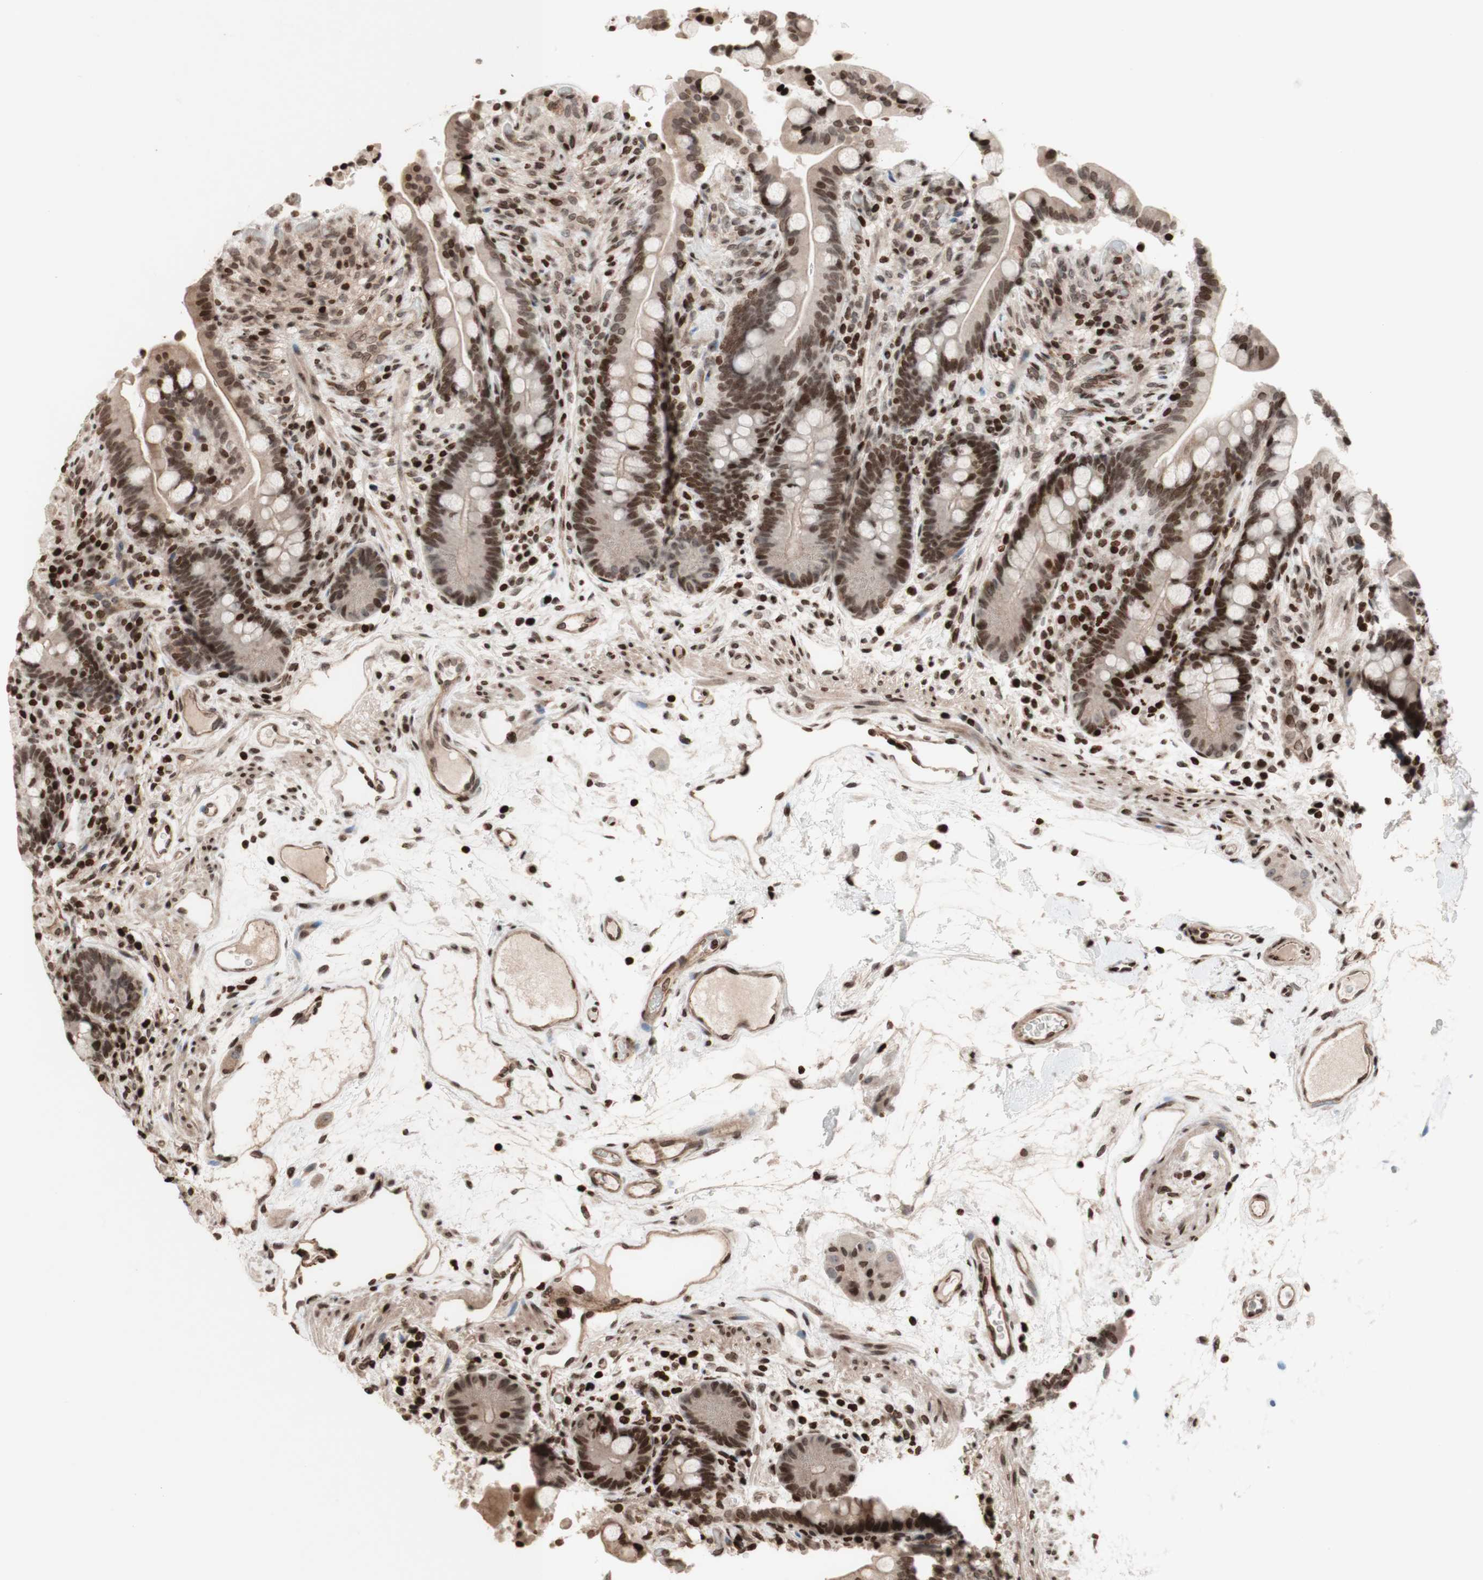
{"staining": {"intensity": "moderate", "quantity": ">75%", "location": "cytoplasmic/membranous,nuclear"}, "tissue": "colon", "cell_type": "Endothelial cells", "image_type": "normal", "snomed": [{"axis": "morphology", "description": "Normal tissue, NOS"}, {"axis": "topography", "description": "Colon"}], "caption": "Colon stained with immunohistochemistry reveals moderate cytoplasmic/membranous,nuclear staining in about >75% of endothelial cells.", "gene": "POLA1", "patient": {"sex": "male", "age": 73}}